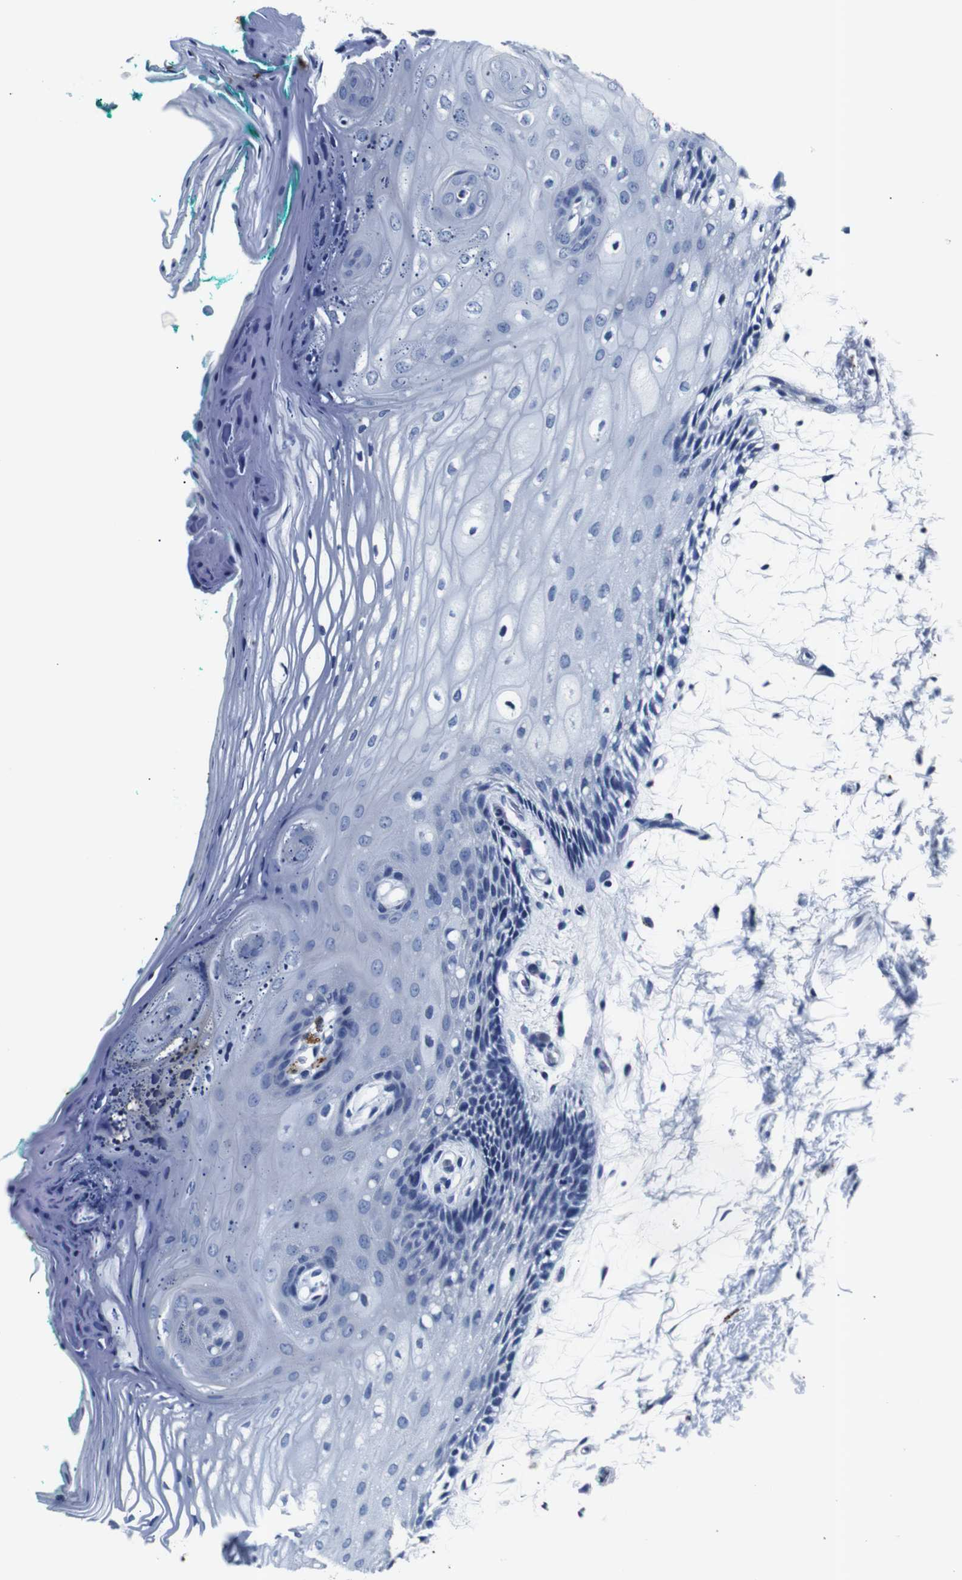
{"staining": {"intensity": "negative", "quantity": "none", "location": "none"}, "tissue": "oral mucosa", "cell_type": "Squamous epithelial cells", "image_type": "normal", "snomed": [{"axis": "morphology", "description": "Normal tissue, NOS"}, {"axis": "topography", "description": "Skeletal muscle"}, {"axis": "topography", "description": "Oral tissue"}, {"axis": "topography", "description": "Peripheral nerve tissue"}], "caption": "An immunohistochemistry (IHC) image of normal oral mucosa is shown. There is no staining in squamous epithelial cells of oral mucosa. (Immunohistochemistry, brightfield microscopy, high magnification).", "gene": "GAP43", "patient": {"sex": "female", "age": 84}}